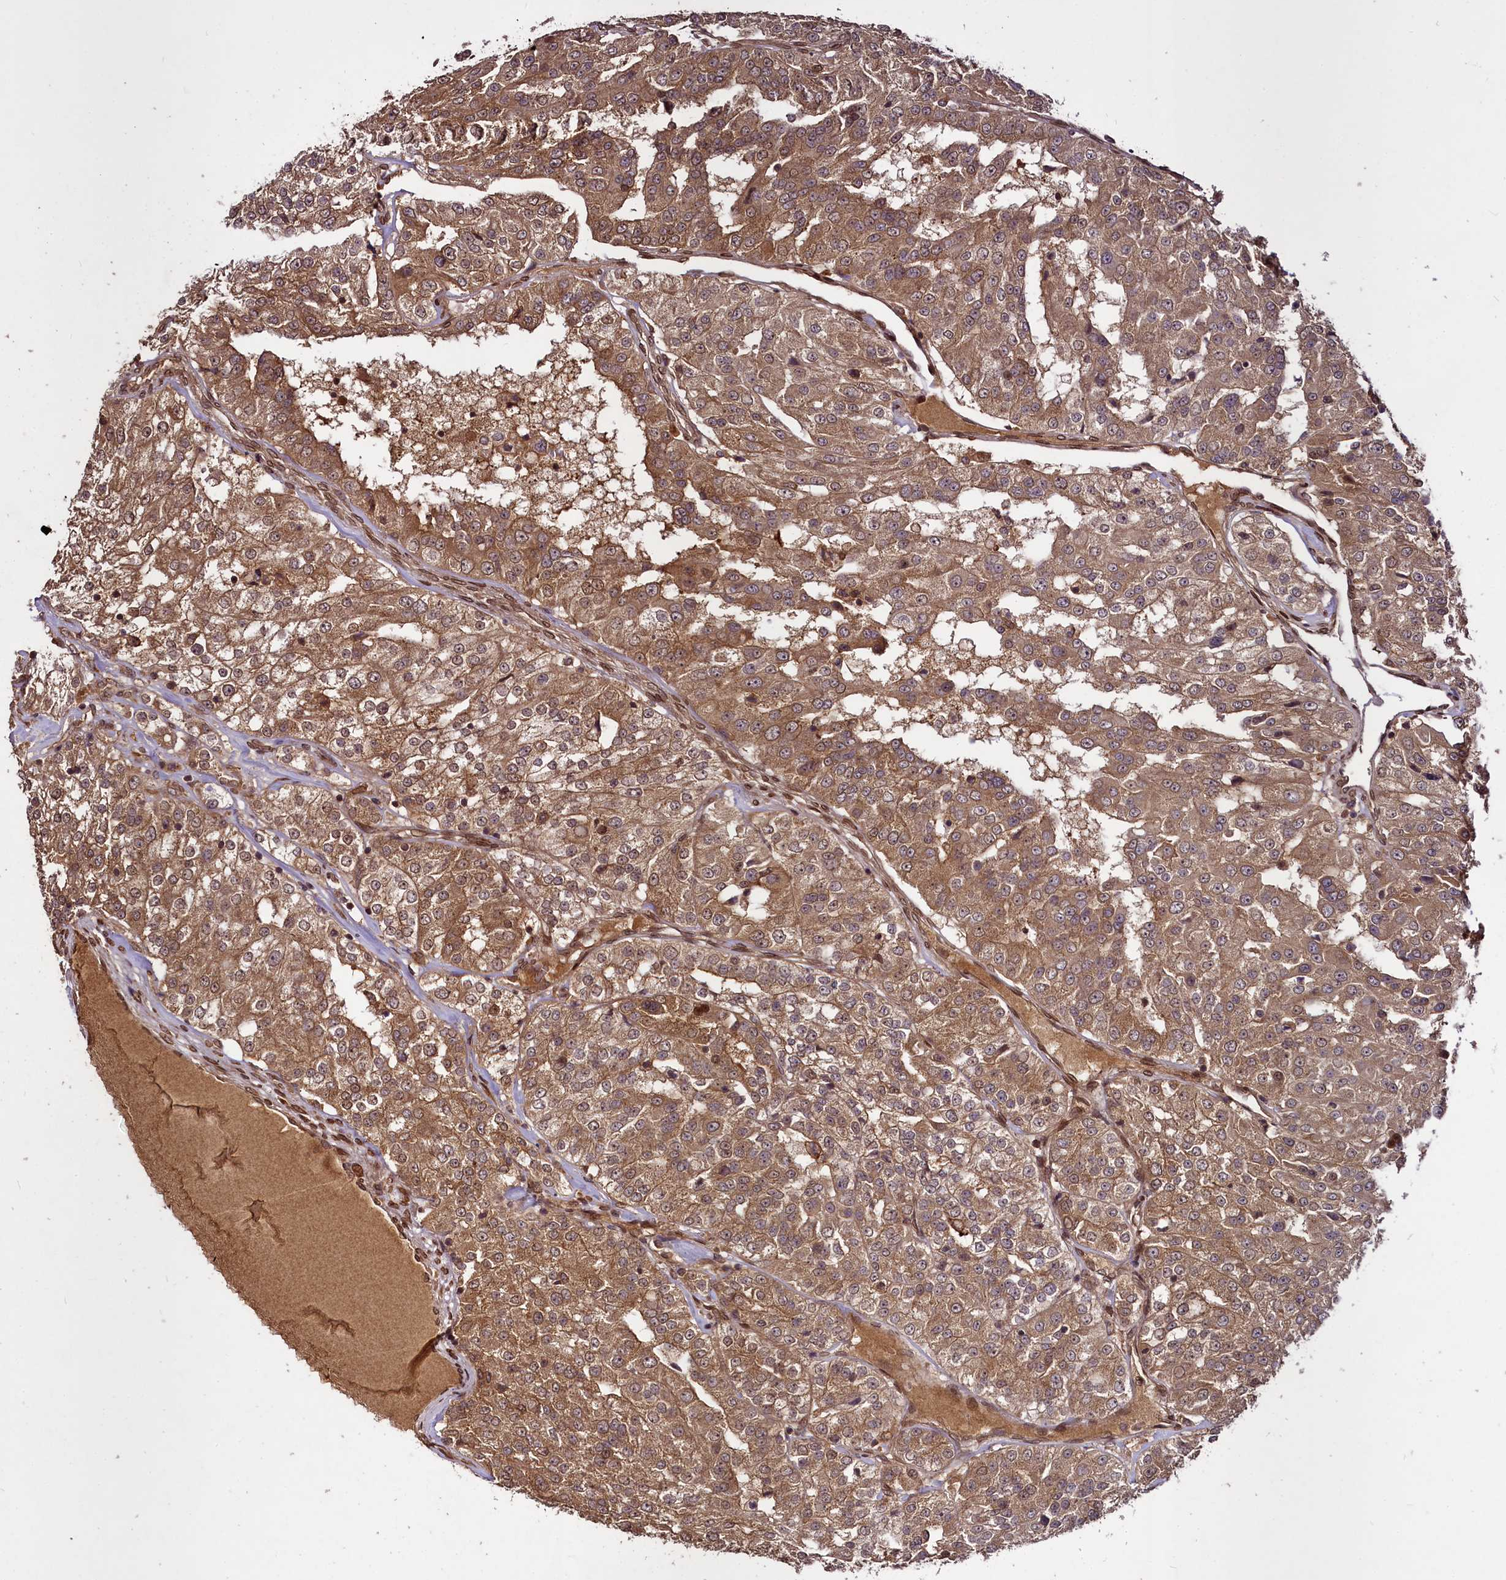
{"staining": {"intensity": "moderate", "quantity": ">75%", "location": "cytoplasmic/membranous,nuclear"}, "tissue": "renal cancer", "cell_type": "Tumor cells", "image_type": "cancer", "snomed": [{"axis": "morphology", "description": "Adenocarcinoma, NOS"}, {"axis": "topography", "description": "Kidney"}], "caption": "About >75% of tumor cells in renal cancer demonstrate moderate cytoplasmic/membranous and nuclear protein expression as visualized by brown immunohistochemical staining.", "gene": "DCP1B", "patient": {"sex": "female", "age": 63}}